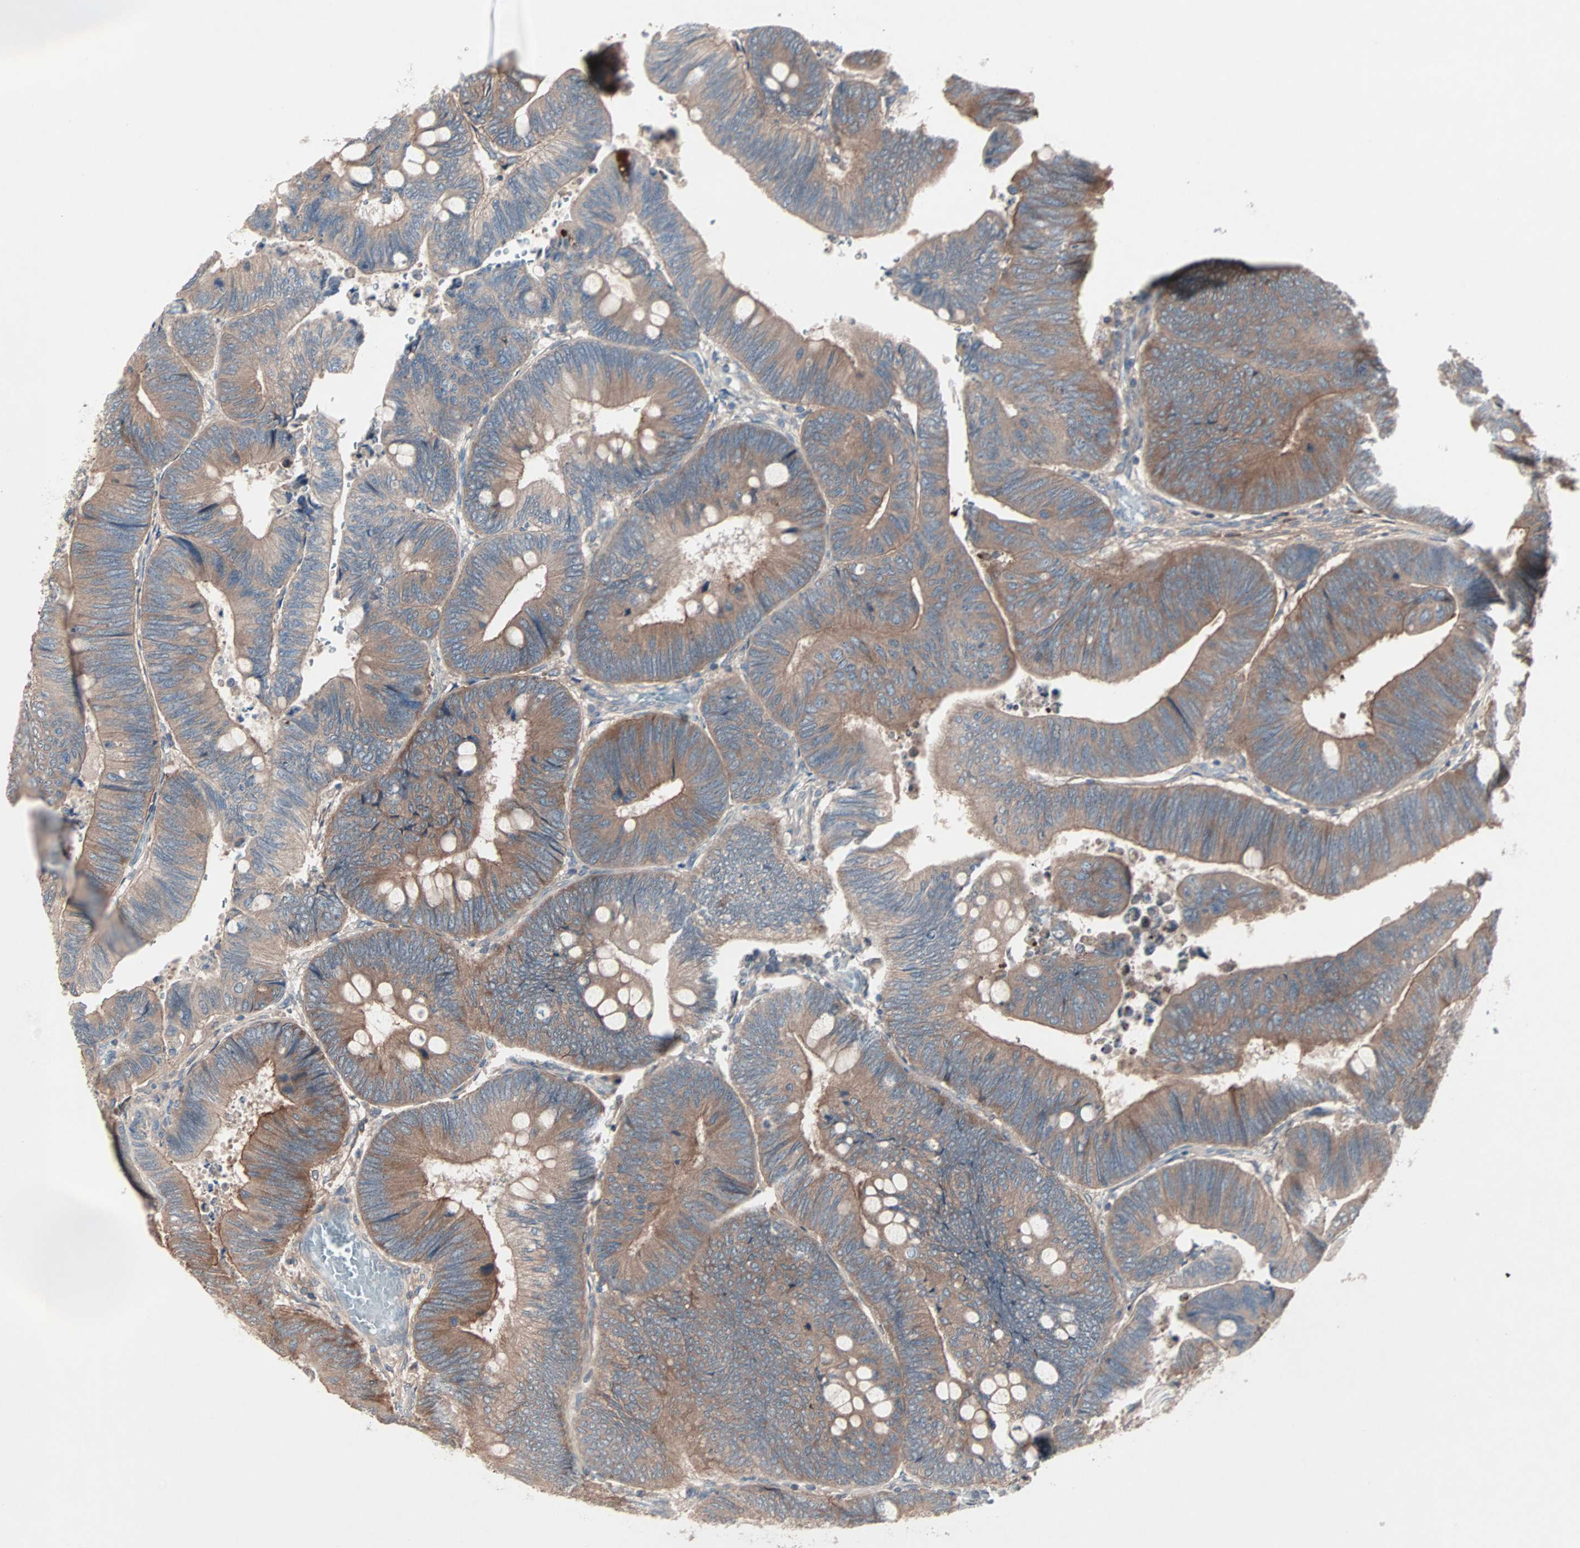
{"staining": {"intensity": "moderate", "quantity": ">75%", "location": "cytoplasmic/membranous"}, "tissue": "colorectal cancer", "cell_type": "Tumor cells", "image_type": "cancer", "snomed": [{"axis": "morphology", "description": "Normal tissue, NOS"}, {"axis": "morphology", "description": "Adenocarcinoma, NOS"}, {"axis": "topography", "description": "Rectum"}, {"axis": "topography", "description": "Peripheral nerve tissue"}], "caption": "IHC (DAB (3,3'-diaminobenzidine)) staining of human adenocarcinoma (colorectal) exhibits moderate cytoplasmic/membranous protein positivity in approximately >75% of tumor cells.", "gene": "CAD", "patient": {"sex": "male", "age": 92}}